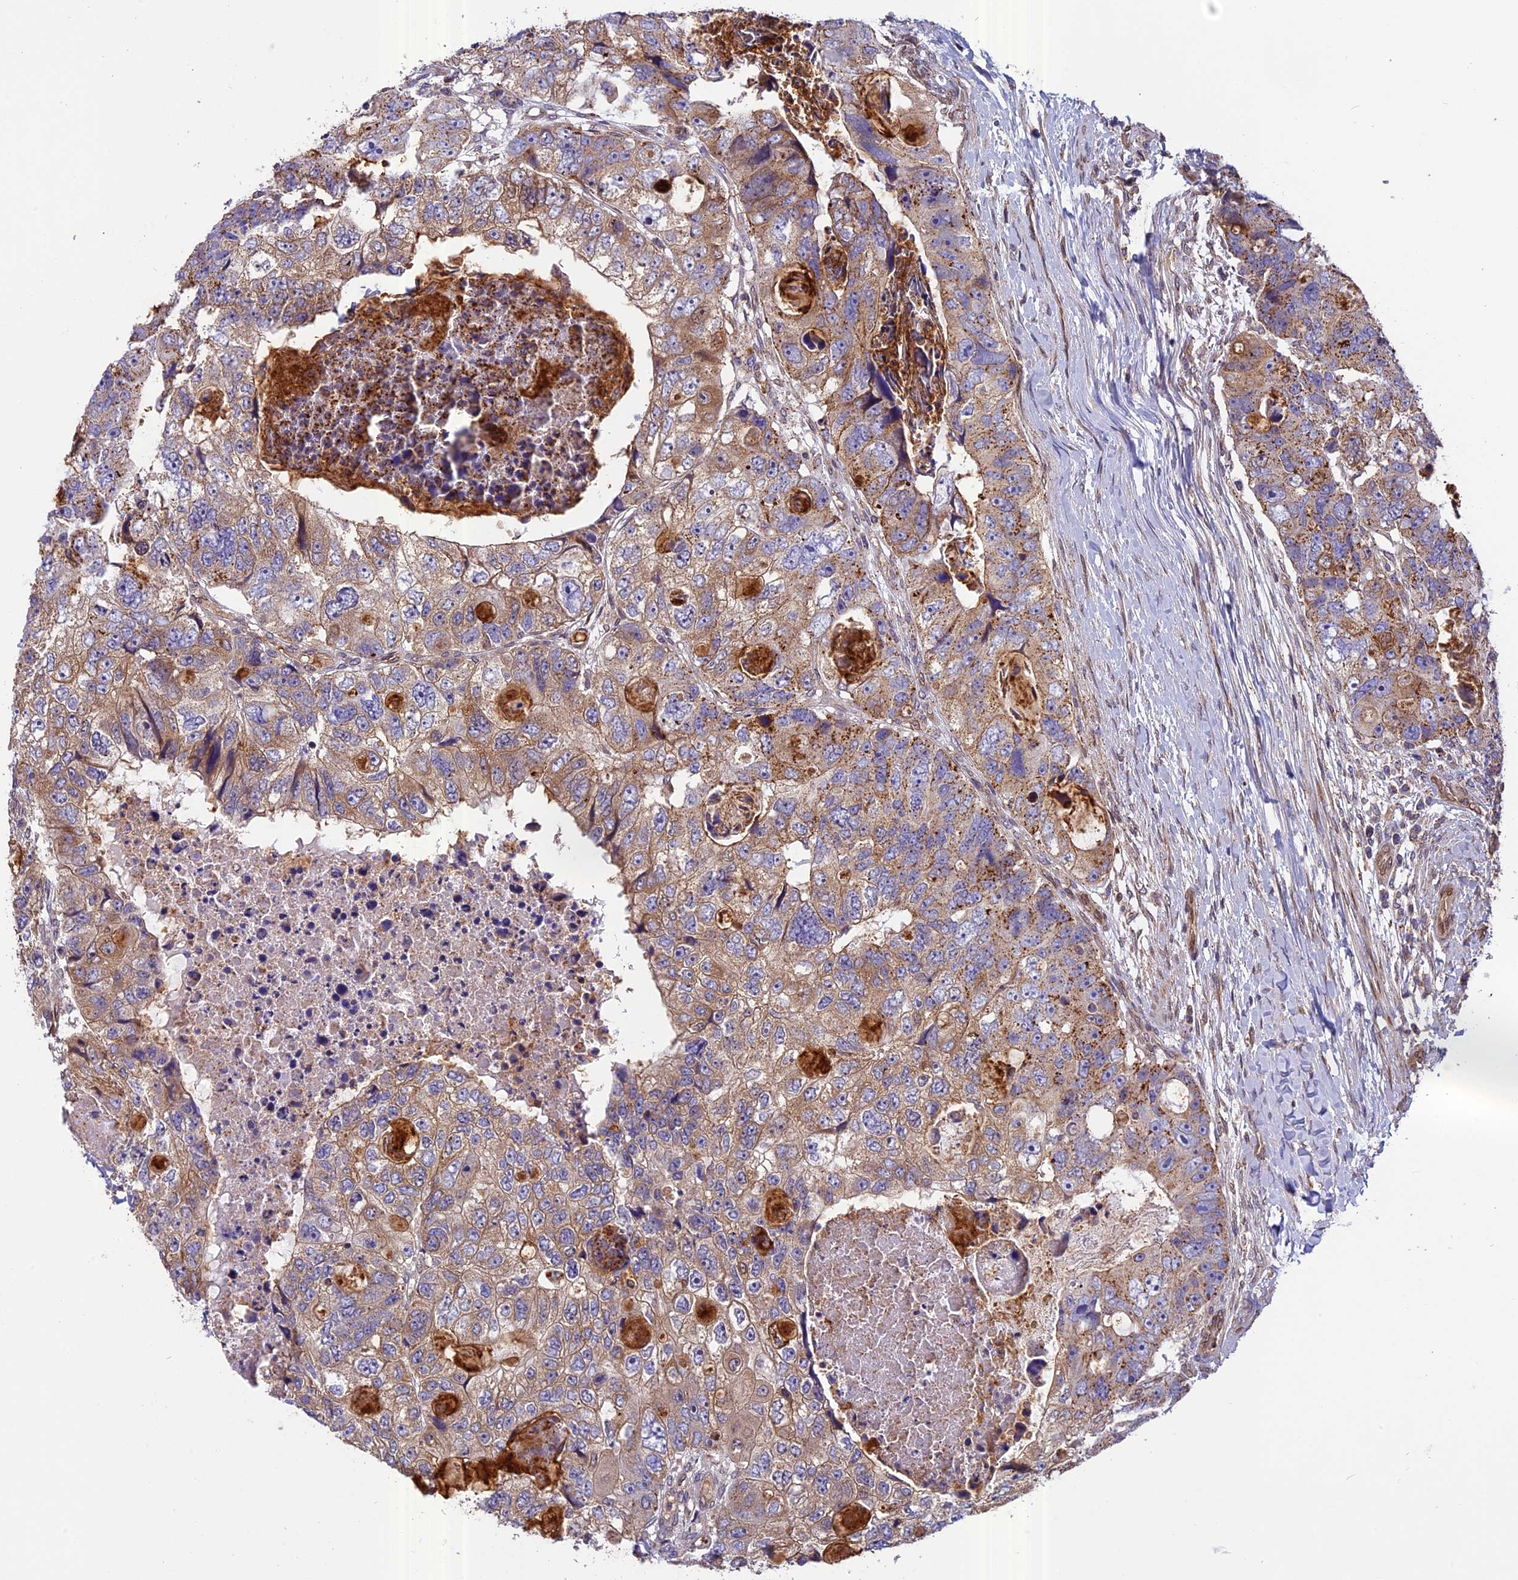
{"staining": {"intensity": "moderate", "quantity": ">75%", "location": "cytoplasmic/membranous"}, "tissue": "colorectal cancer", "cell_type": "Tumor cells", "image_type": "cancer", "snomed": [{"axis": "morphology", "description": "Adenocarcinoma, NOS"}, {"axis": "topography", "description": "Rectum"}], "caption": "DAB (3,3'-diaminobenzidine) immunohistochemical staining of adenocarcinoma (colorectal) demonstrates moderate cytoplasmic/membranous protein positivity in approximately >75% of tumor cells.", "gene": "CHMP2A", "patient": {"sex": "male", "age": 59}}